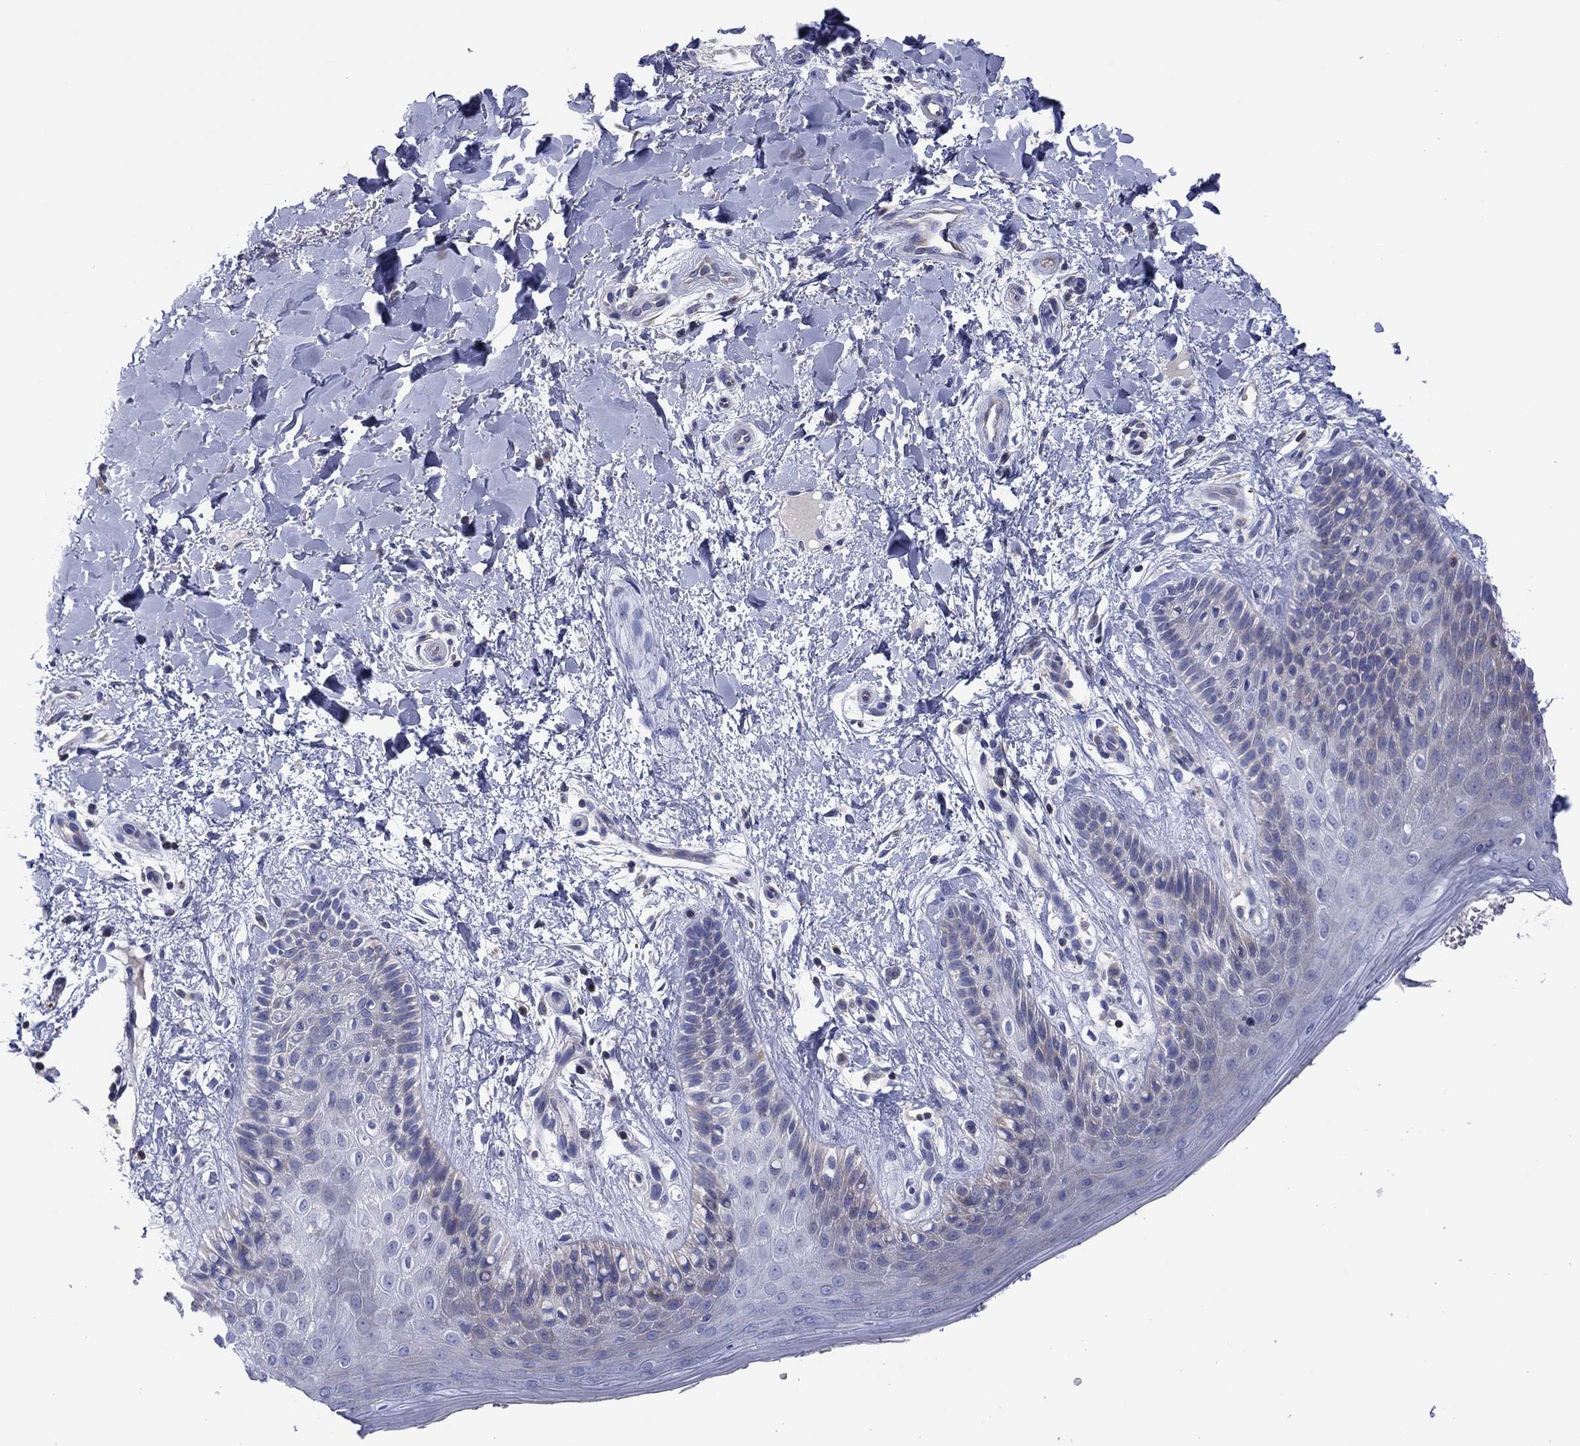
{"staining": {"intensity": "weak", "quantity": "<25%", "location": "cytoplasmic/membranous"}, "tissue": "skin", "cell_type": "Epidermal cells", "image_type": "normal", "snomed": [{"axis": "morphology", "description": "Normal tissue, NOS"}, {"axis": "topography", "description": "Anal"}], "caption": "Epidermal cells are negative for brown protein staining in benign skin. Nuclei are stained in blue.", "gene": "PVR", "patient": {"sex": "male", "age": 36}}